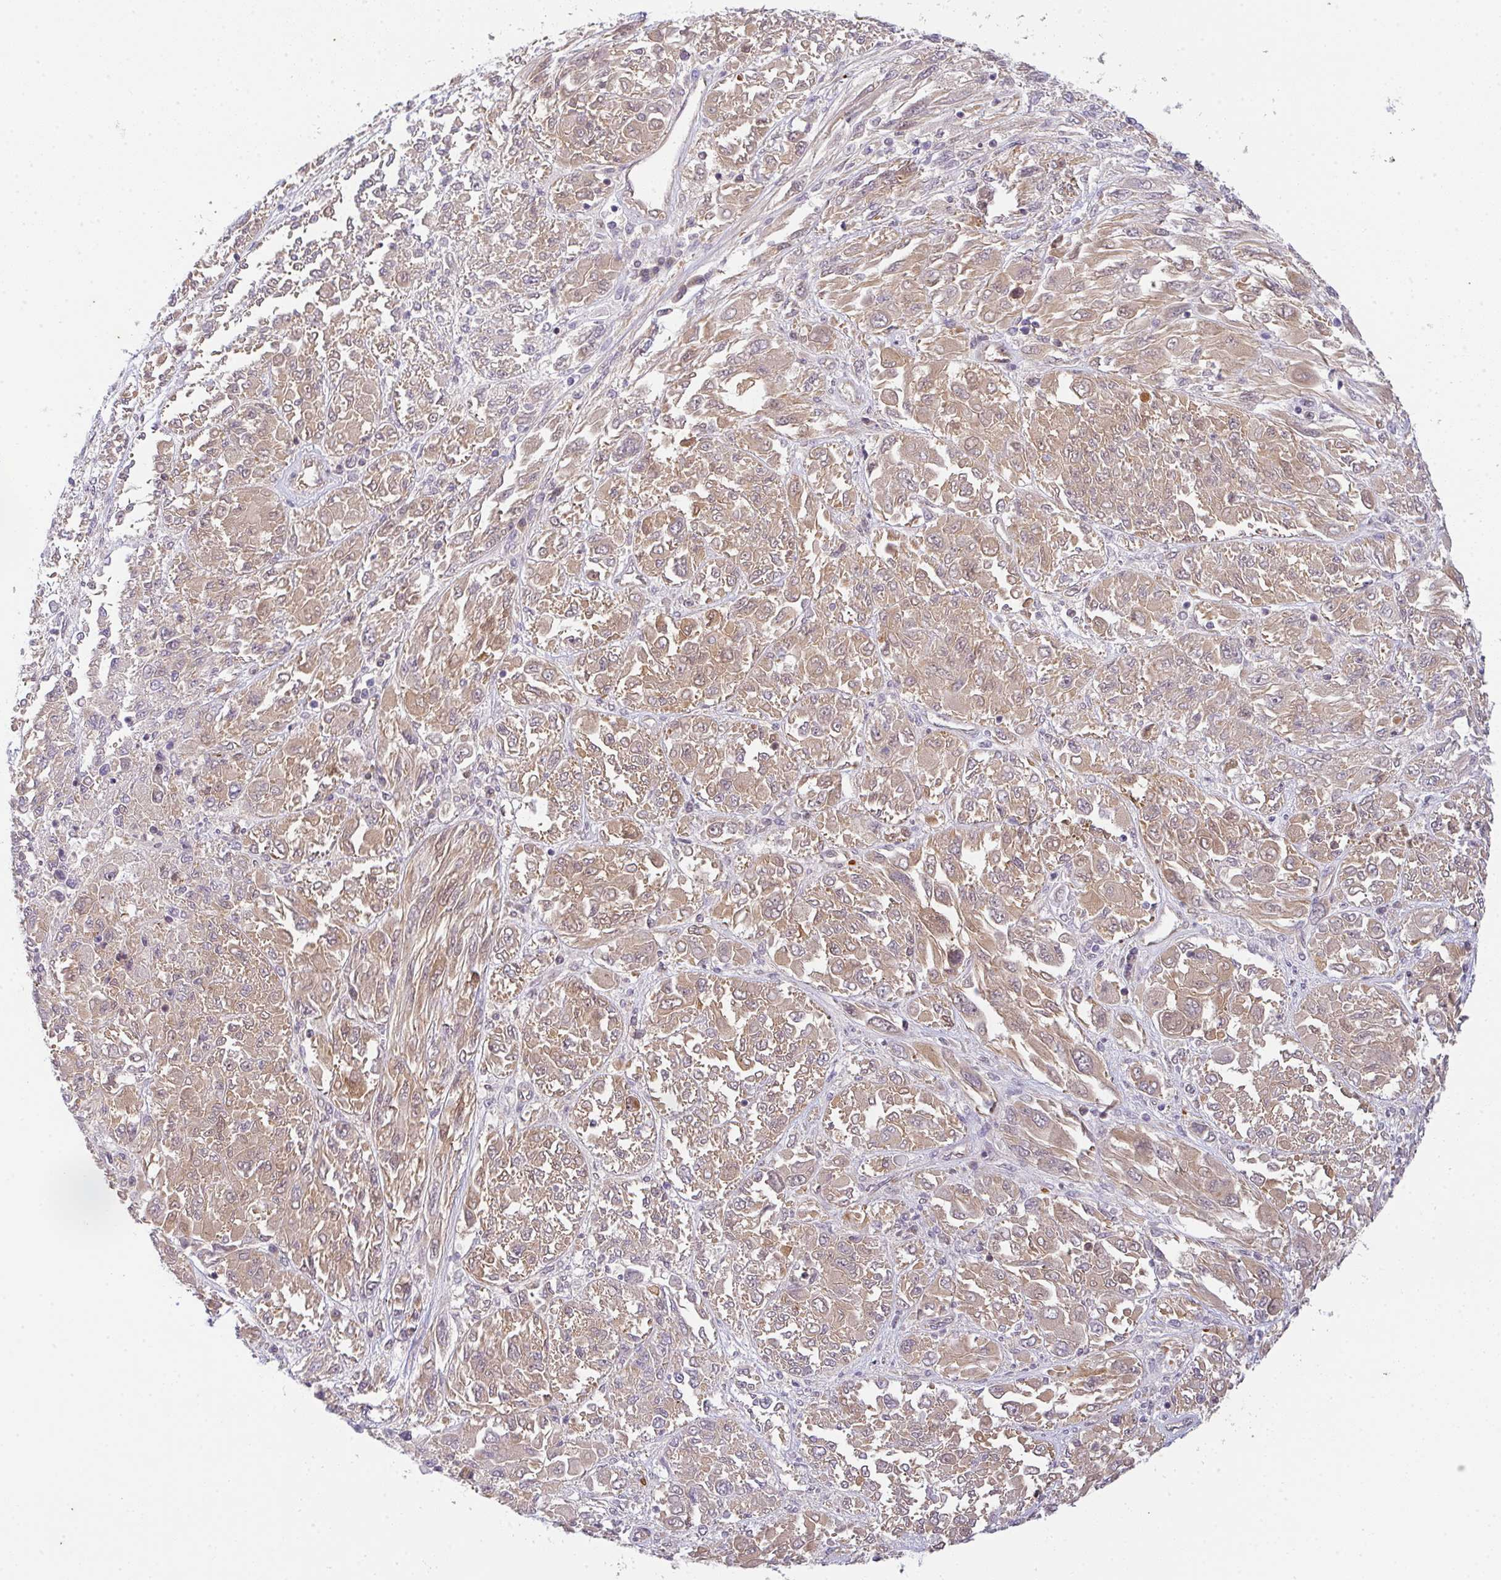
{"staining": {"intensity": "moderate", "quantity": ">75%", "location": "cytoplasmic/membranous"}, "tissue": "melanoma", "cell_type": "Tumor cells", "image_type": "cancer", "snomed": [{"axis": "morphology", "description": "Malignant melanoma, NOS"}, {"axis": "topography", "description": "Skin"}], "caption": "This is a photomicrograph of immunohistochemistry staining of malignant melanoma, which shows moderate positivity in the cytoplasmic/membranous of tumor cells.", "gene": "COX7B", "patient": {"sex": "female", "age": 91}}